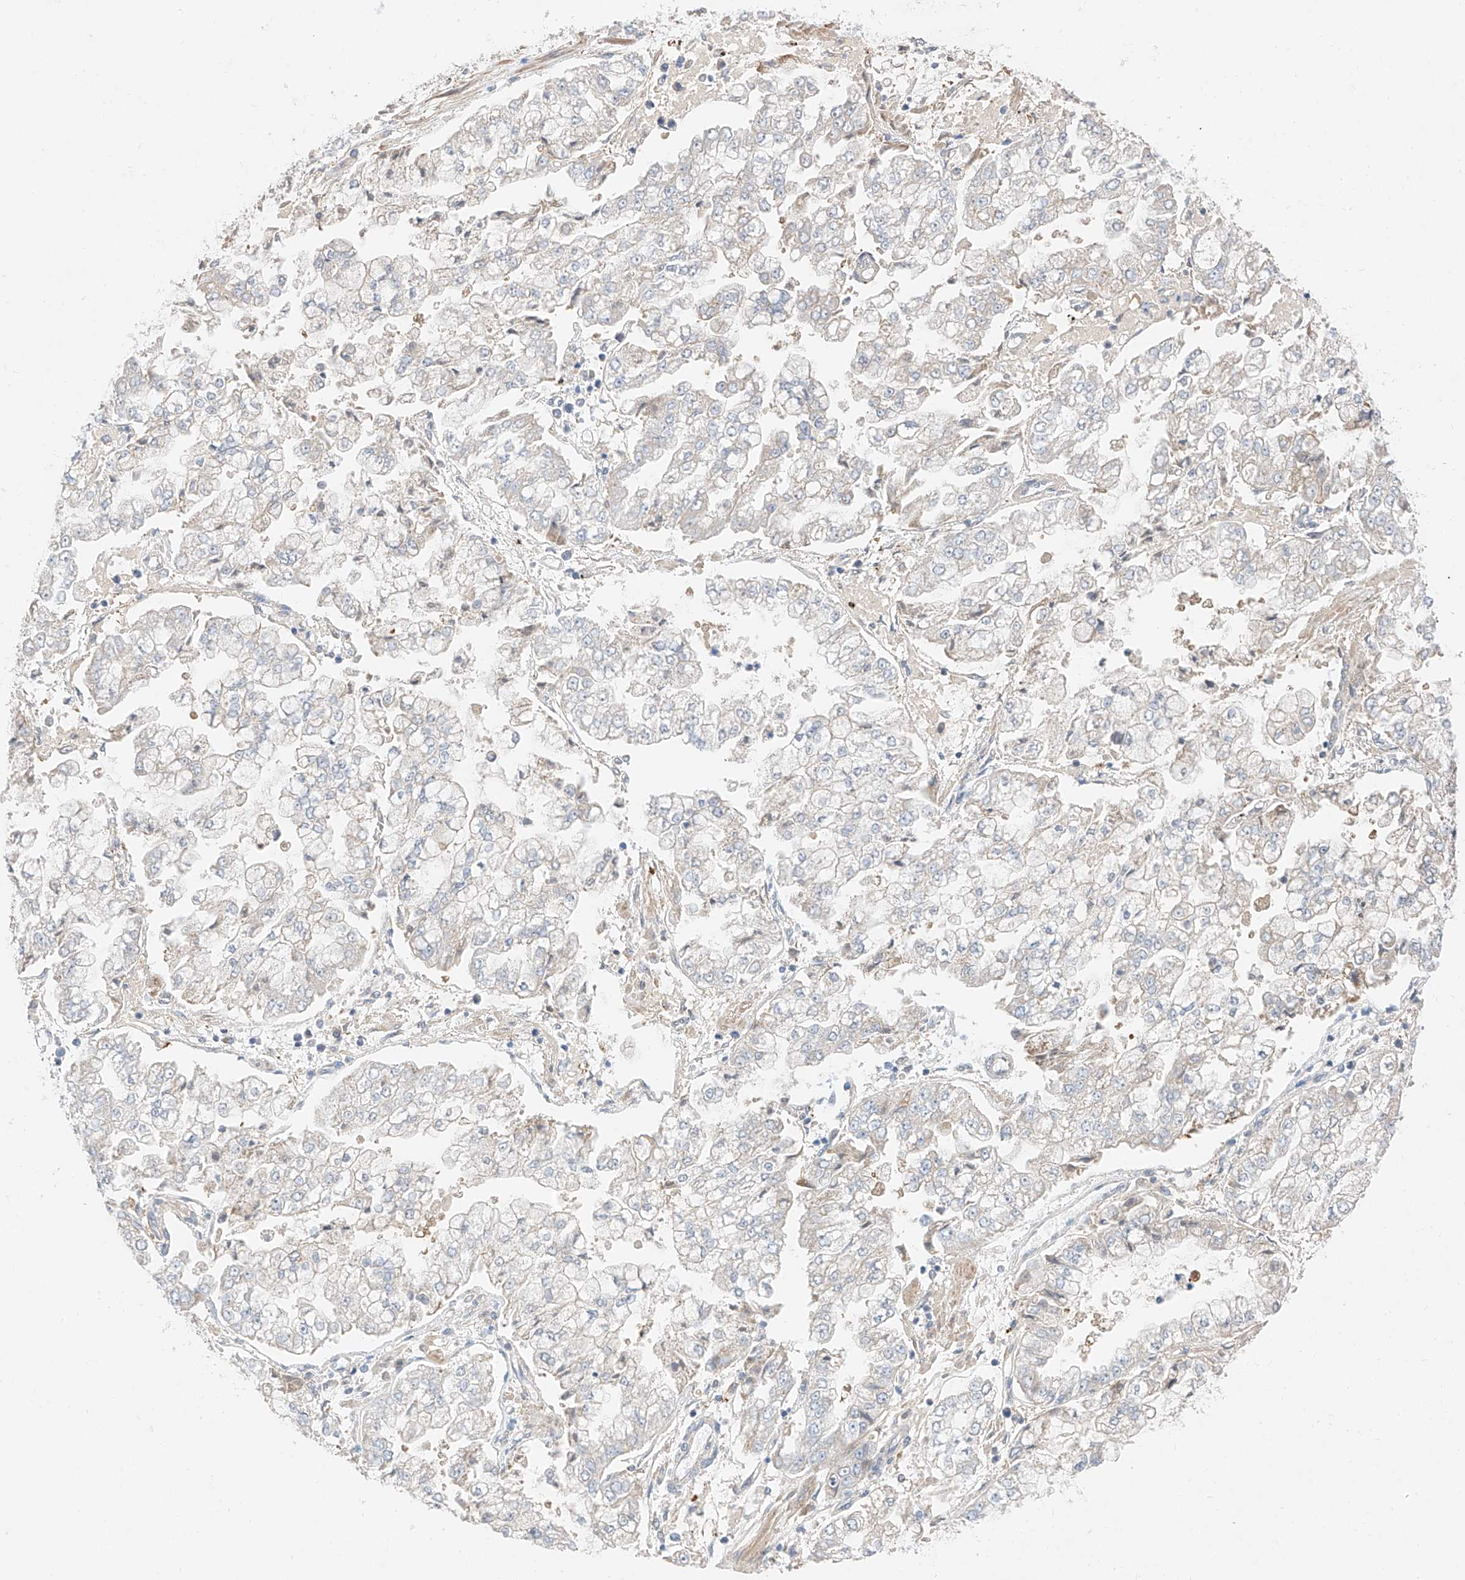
{"staining": {"intensity": "negative", "quantity": "none", "location": "none"}, "tissue": "stomach cancer", "cell_type": "Tumor cells", "image_type": "cancer", "snomed": [{"axis": "morphology", "description": "Adenocarcinoma, NOS"}, {"axis": "topography", "description": "Stomach"}], "caption": "Immunohistochemistry (IHC) of stomach cancer (adenocarcinoma) shows no staining in tumor cells. Nuclei are stained in blue.", "gene": "GCNT1", "patient": {"sex": "male", "age": 76}}